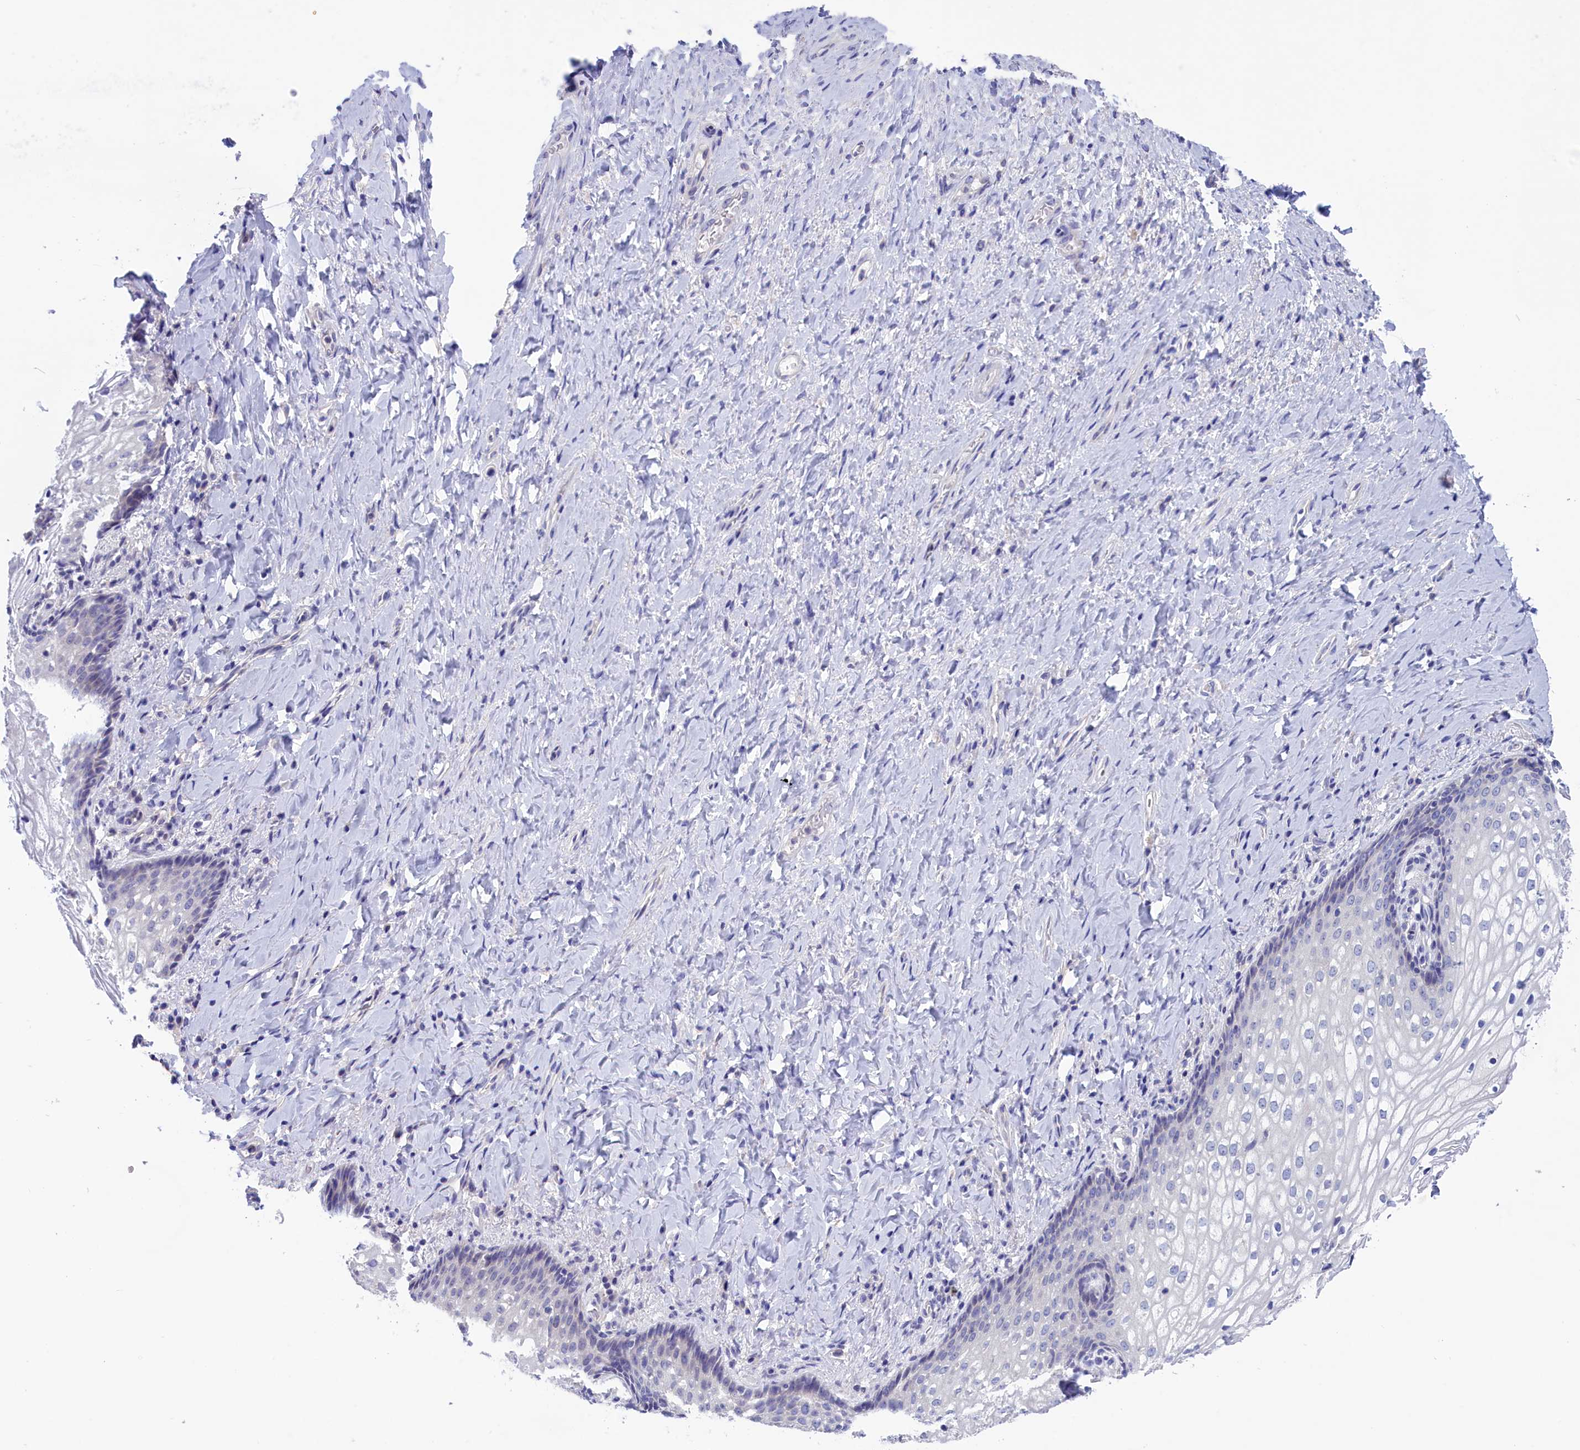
{"staining": {"intensity": "negative", "quantity": "none", "location": "none"}, "tissue": "vagina", "cell_type": "Squamous epithelial cells", "image_type": "normal", "snomed": [{"axis": "morphology", "description": "Normal tissue, NOS"}, {"axis": "topography", "description": "Vagina"}], "caption": "Photomicrograph shows no significant protein staining in squamous epithelial cells of benign vagina.", "gene": "VPS35L", "patient": {"sex": "female", "age": 60}}